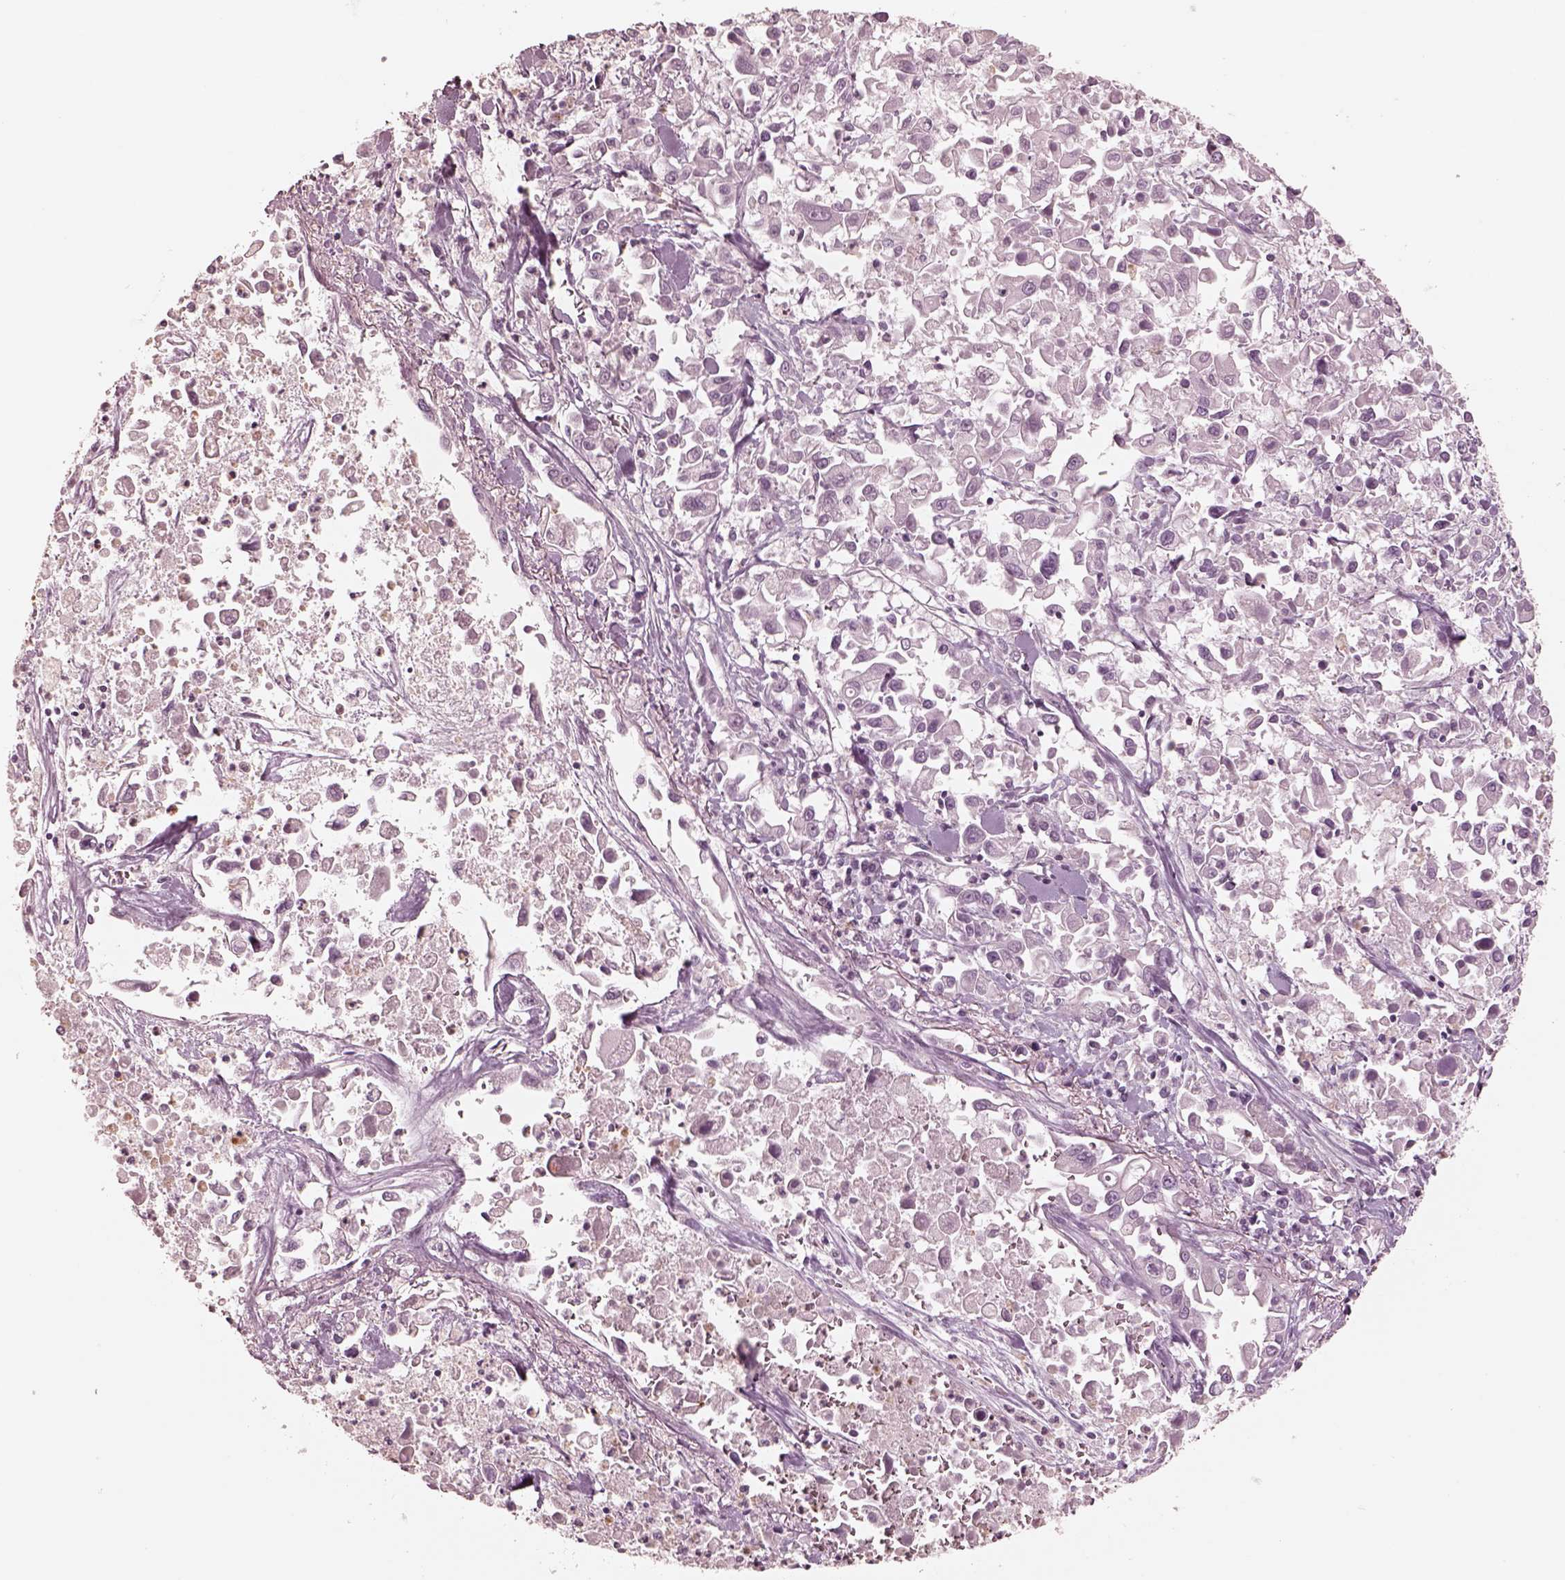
{"staining": {"intensity": "negative", "quantity": "none", "location": "none"}, "tissue": "pancreatic cancer", "cell_type": "Tumor cells", "image_type": "cancer", "snomed": [{"axis": "morphology", "description": "Adenocarcinoma, NOS"}, {"axis": "topography", "description": "Pancreas"}], "caption": "DAB immunohistochemical staining of human pancreatic adenocarcinoma exhibits no significant expression in tumor cells.", "gene": "GPRIN1", "patient": {"sex": "female", "age": 83}}